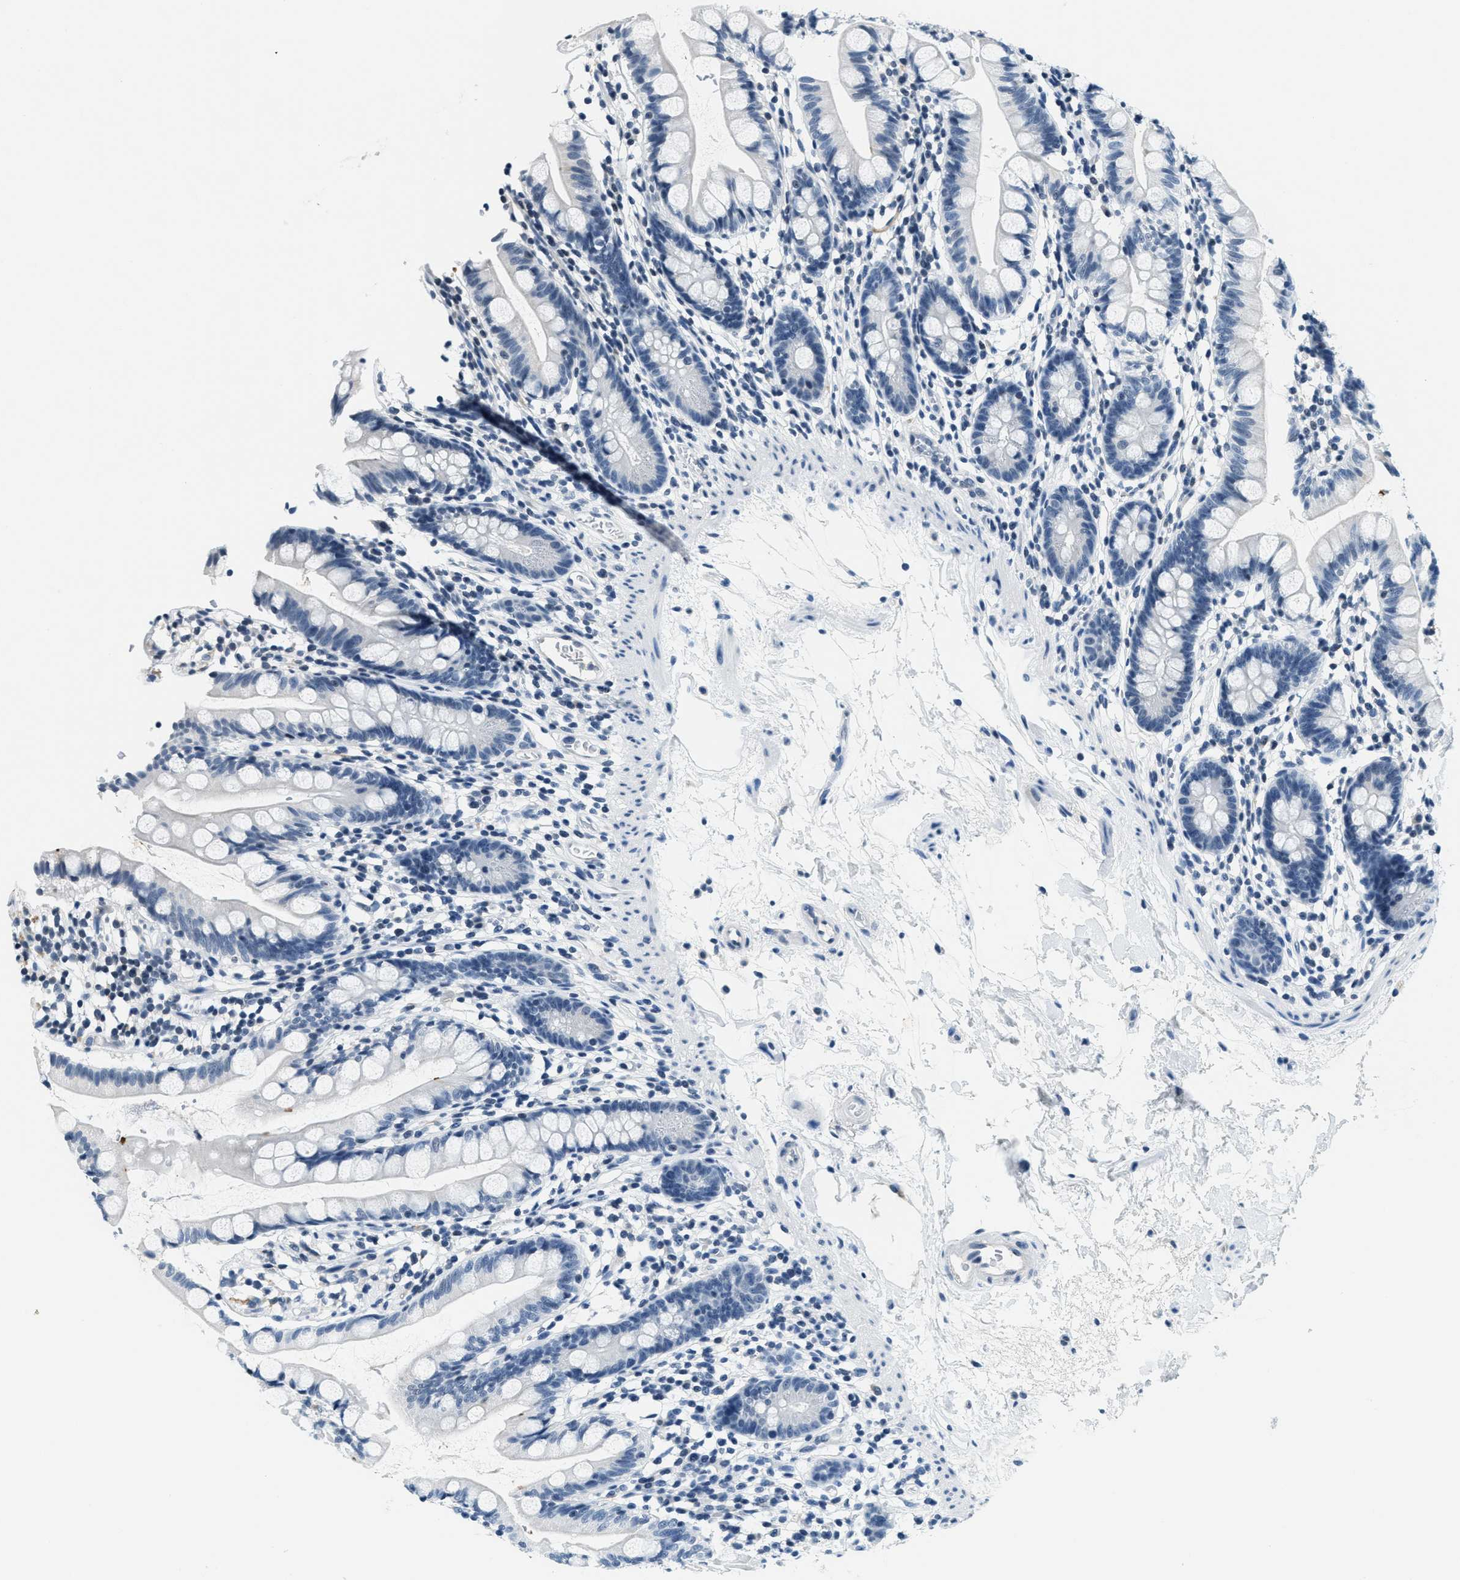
{"staining": {"intensity": "negative", "quantity": "none", "location": "none"}, "tissue": "small intestine", "cell_type": "Glandular cells", "image_type": "normal", "snomed": [{"axis": "morphology", "description": "Normal tissue, NOS"}, {"axis": "topography", "description": "Small intestine"}], "caption": "DAB immunohistochemical staining of unremarkable human small intestine exhibits no significant positivity in glandular cells. (Immunohistochemistry, brightfield microscopy, high magnification).", "gene": "CA4", "patient": {"sex": "female", "age": 84}}